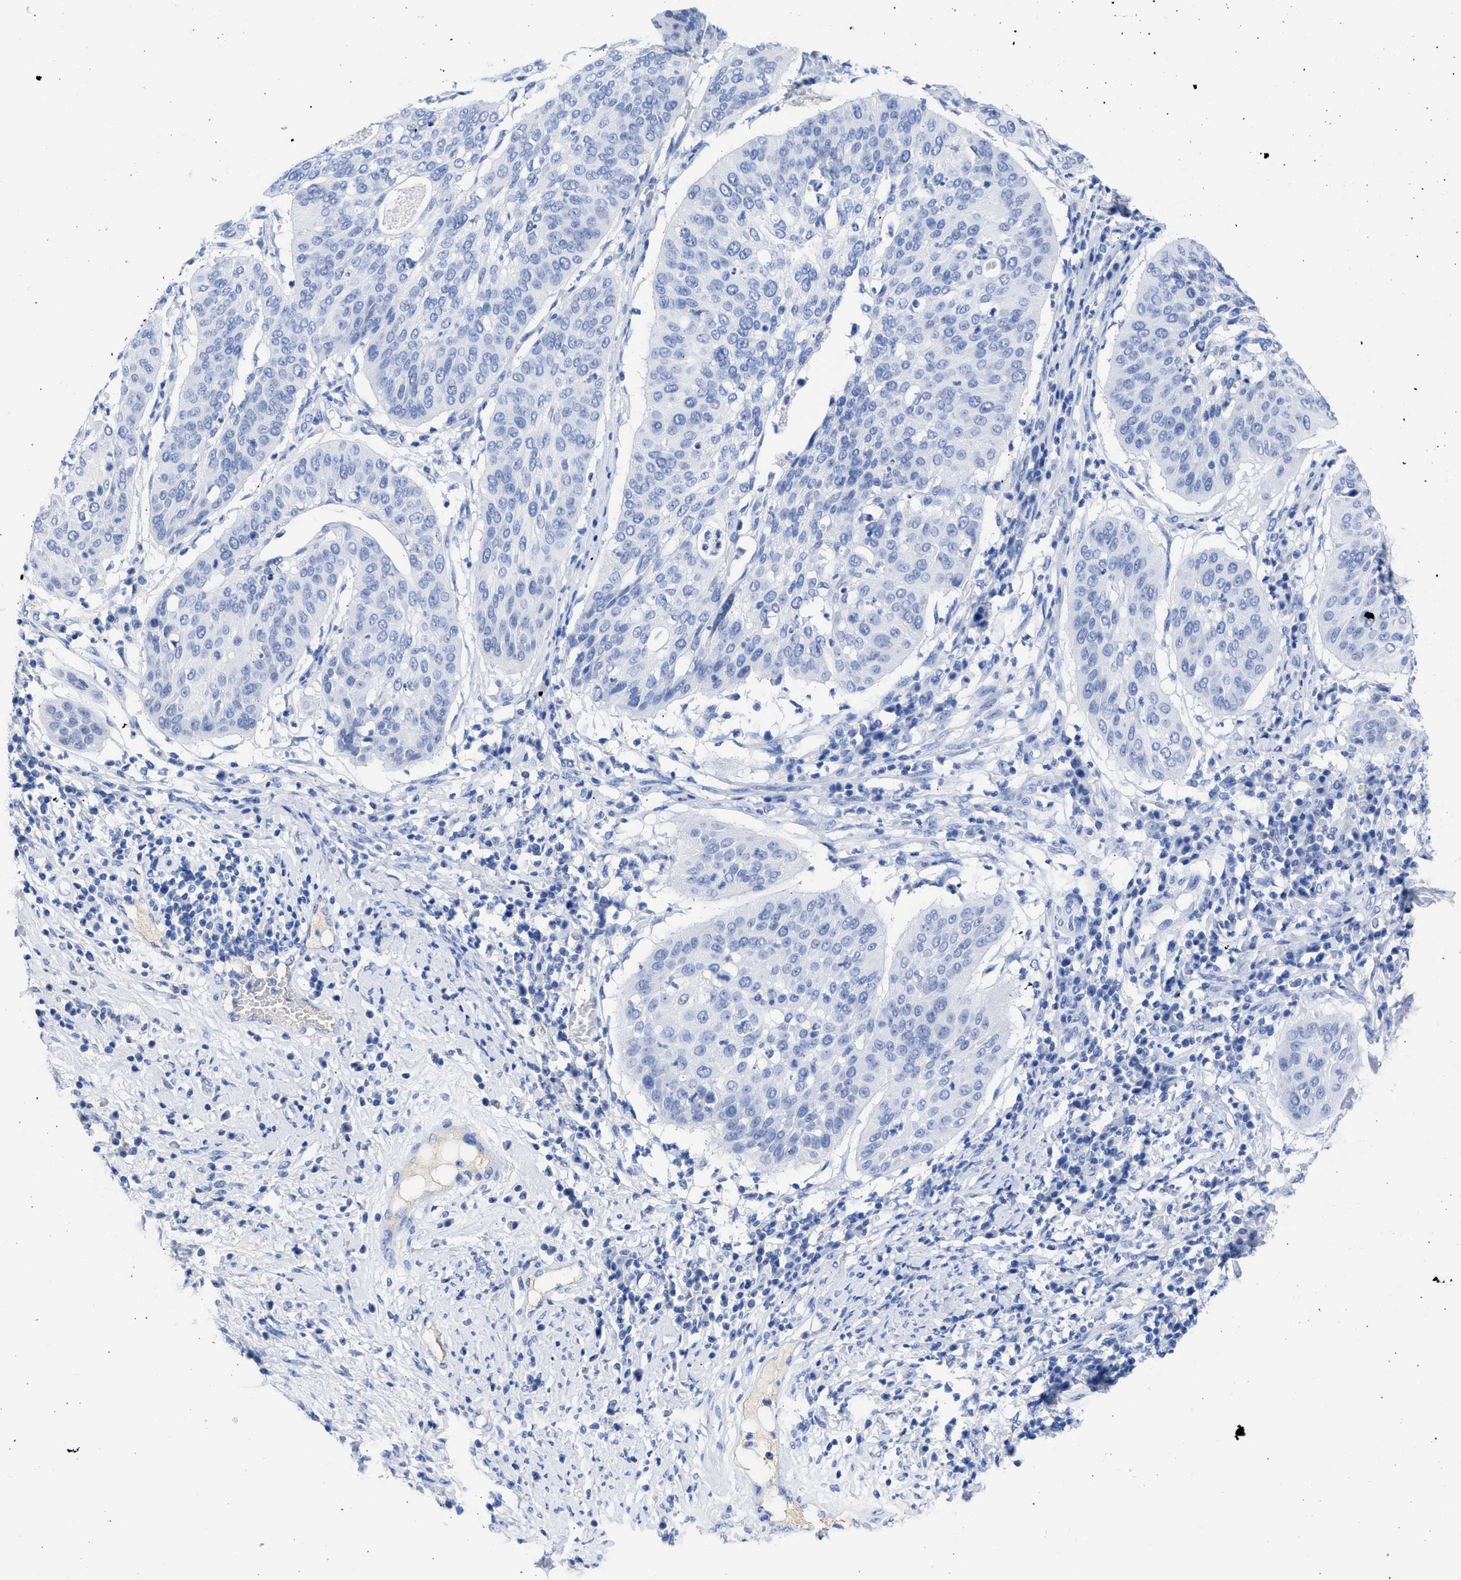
{"staining": {"intensity": "negative", "quantity": "none", "location": "none"}, "tissue": "cervical cancer", "cell_type": "Tumor cells", "image_type": "cancer", "snomed": [{"axis": "morphology", "description": "Normal tissue, NOS"}, {"axis": "morphology", "description": "Squamous cell carcinoma, NOS"}, {"axis": "topography", "description": "Cervix"}], "caption": "The immunohistochemistry image has no significant staining in tumor cells of squamous cell carcinoma (cervical) tissue.", "gene": "RSPH1", "patient": {"sex": "female", "age": 39}}